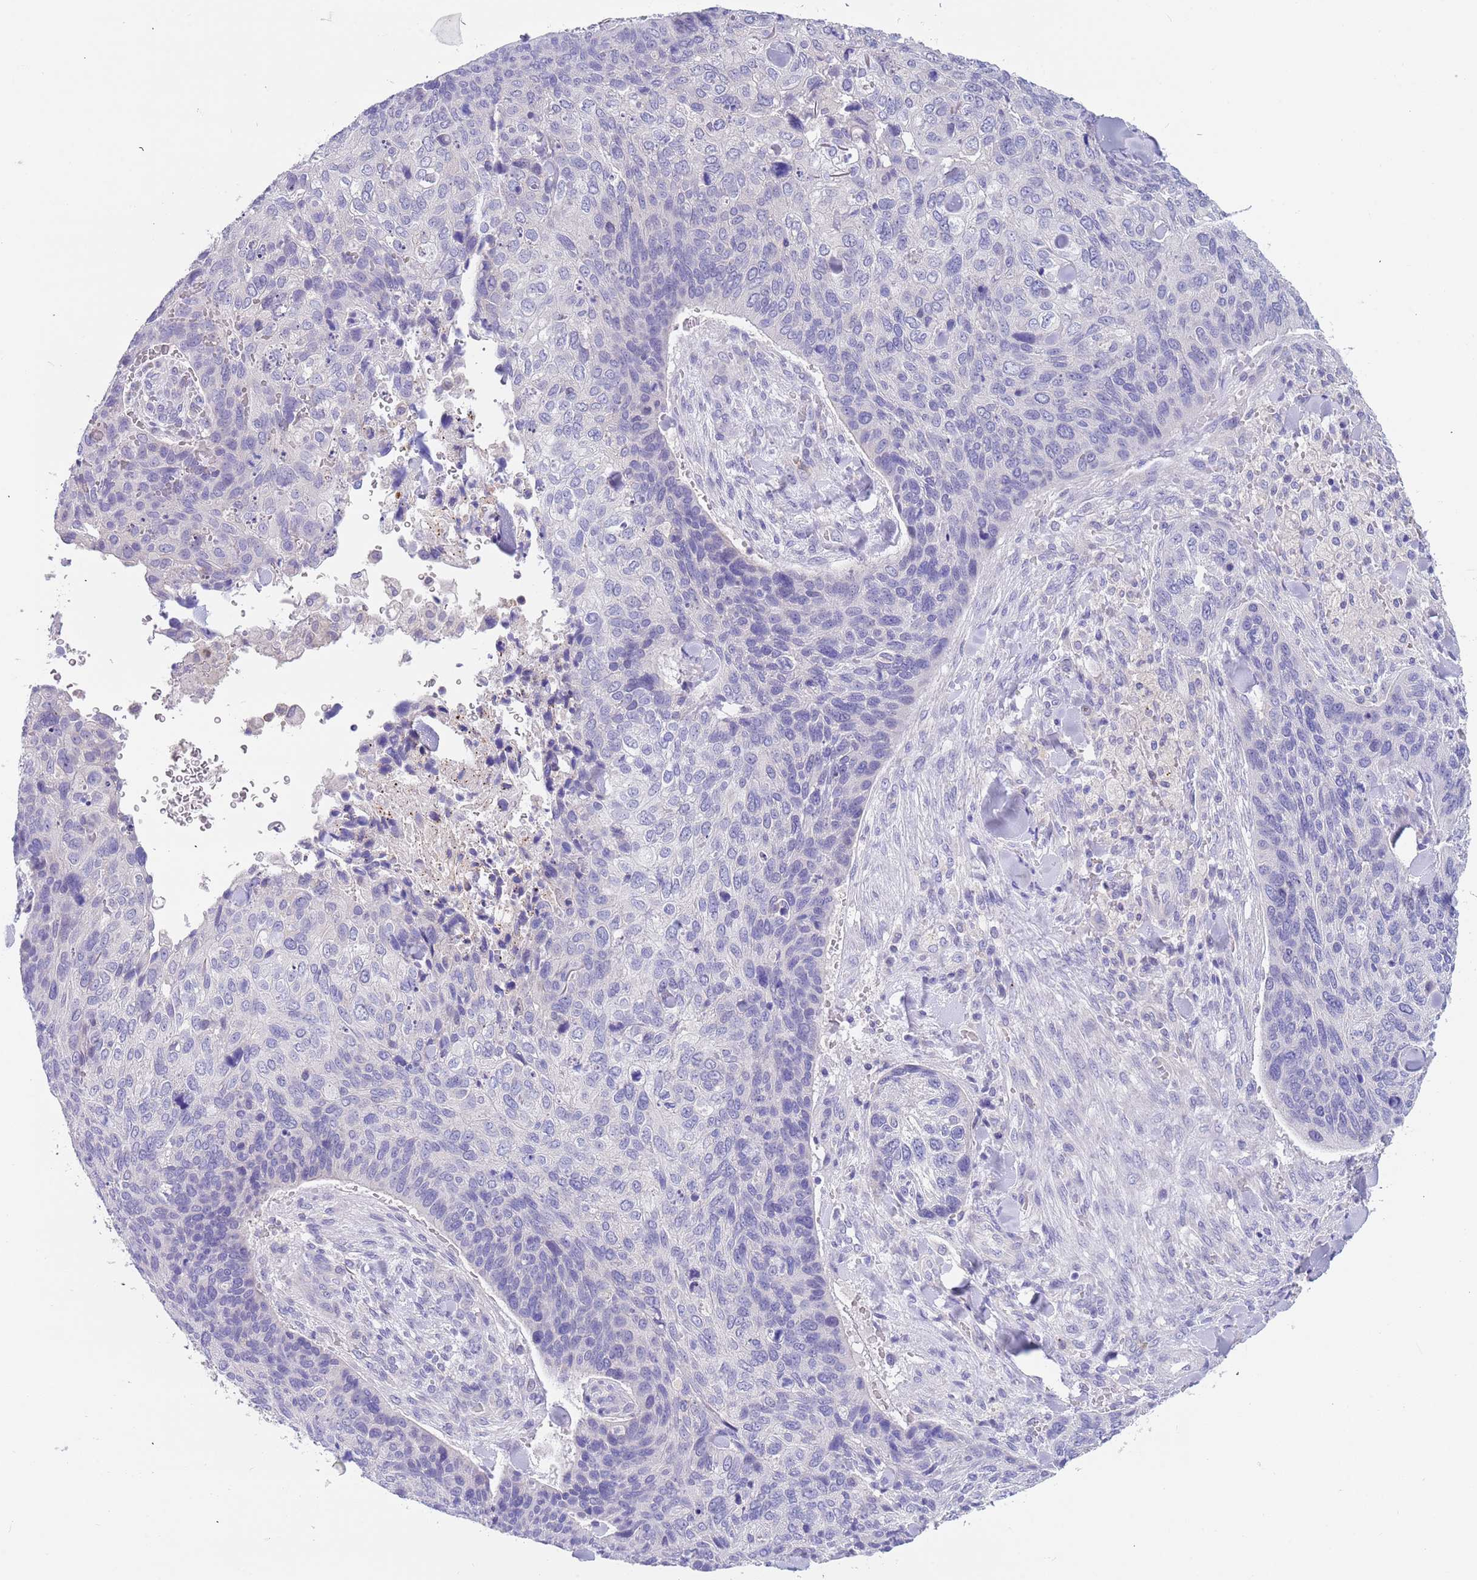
{"staining": {"intensity": "negative", "quantity": "none", "location": "none"}, "tissue": "skin cancer", "cell_type": "Tumor cells", "image_type": "cancer", "snomed": [{"axis": "morphology", "description": "Basal cell carcinoma"}, {"axis": "topography", "description": "Skin"}], "caption": "Basal cell carcinoma (skin) stained for a protein using IHC exhibits no staining tumor cells.", "gene": "TYW1", "patient": {"sex": "female", "age": 74}}